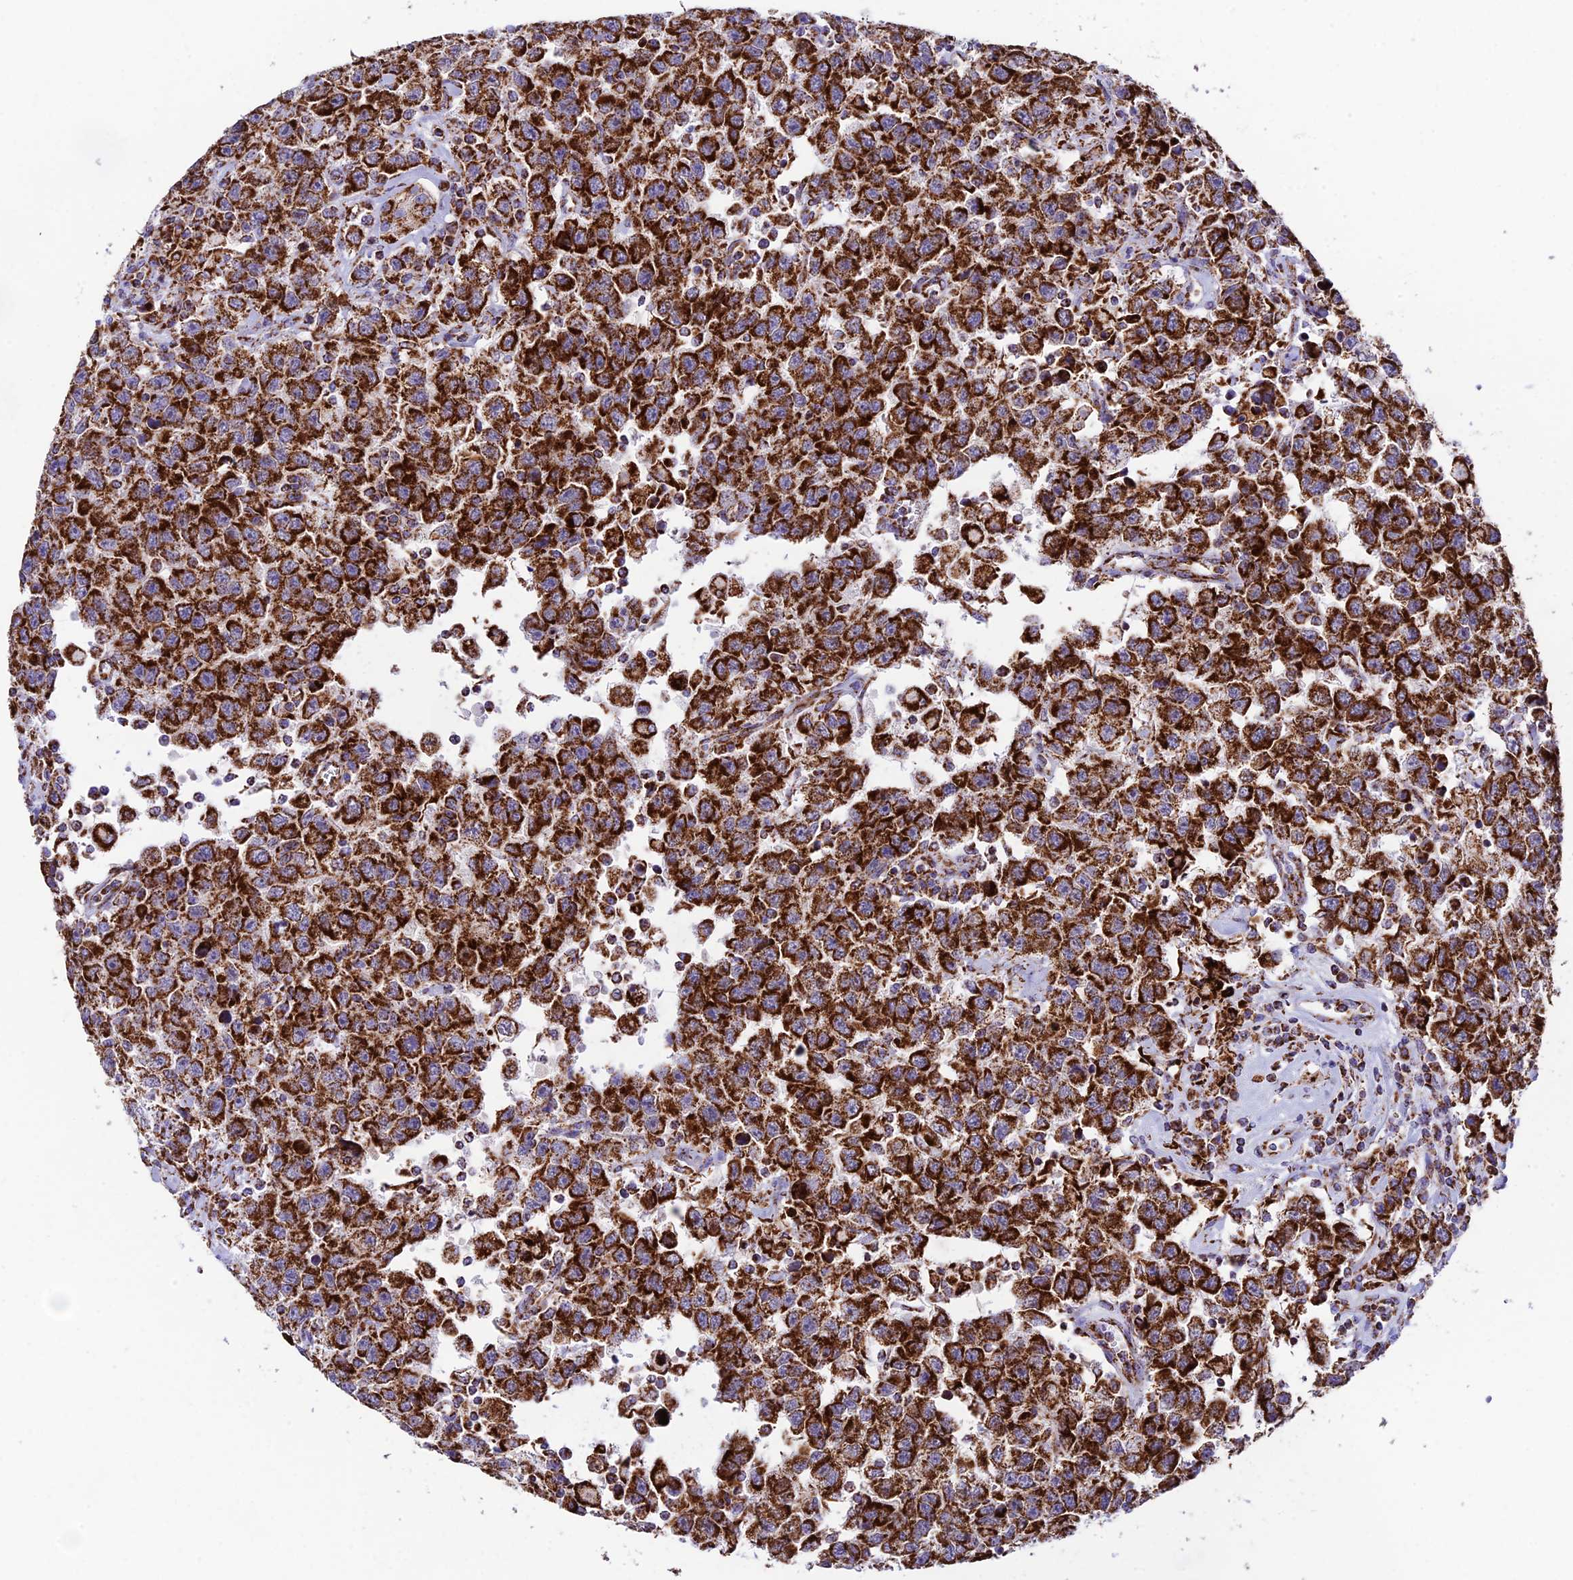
{"staining": {"intensity": "strong", "quantity": ">75%", "location": "cytoplasmic/membranous"}, "tissue": "testis cancer", "cell_type": "Tumor cells", "image_type": "cancer", "snomed": [{"axis": "morphology", "description": "Seminoma, NOS"}, {"axis": "topography", "description": "Testis"}], "caption": "This image displays immunohistochemistry (IHC) staining of human testis cancer (seminoma), with high strong cytoplasmic/membranous expression in approximately >75% of tumor cells.", "gene": "CHCHD3", "patient": {"sex": "male", "age": 41}}